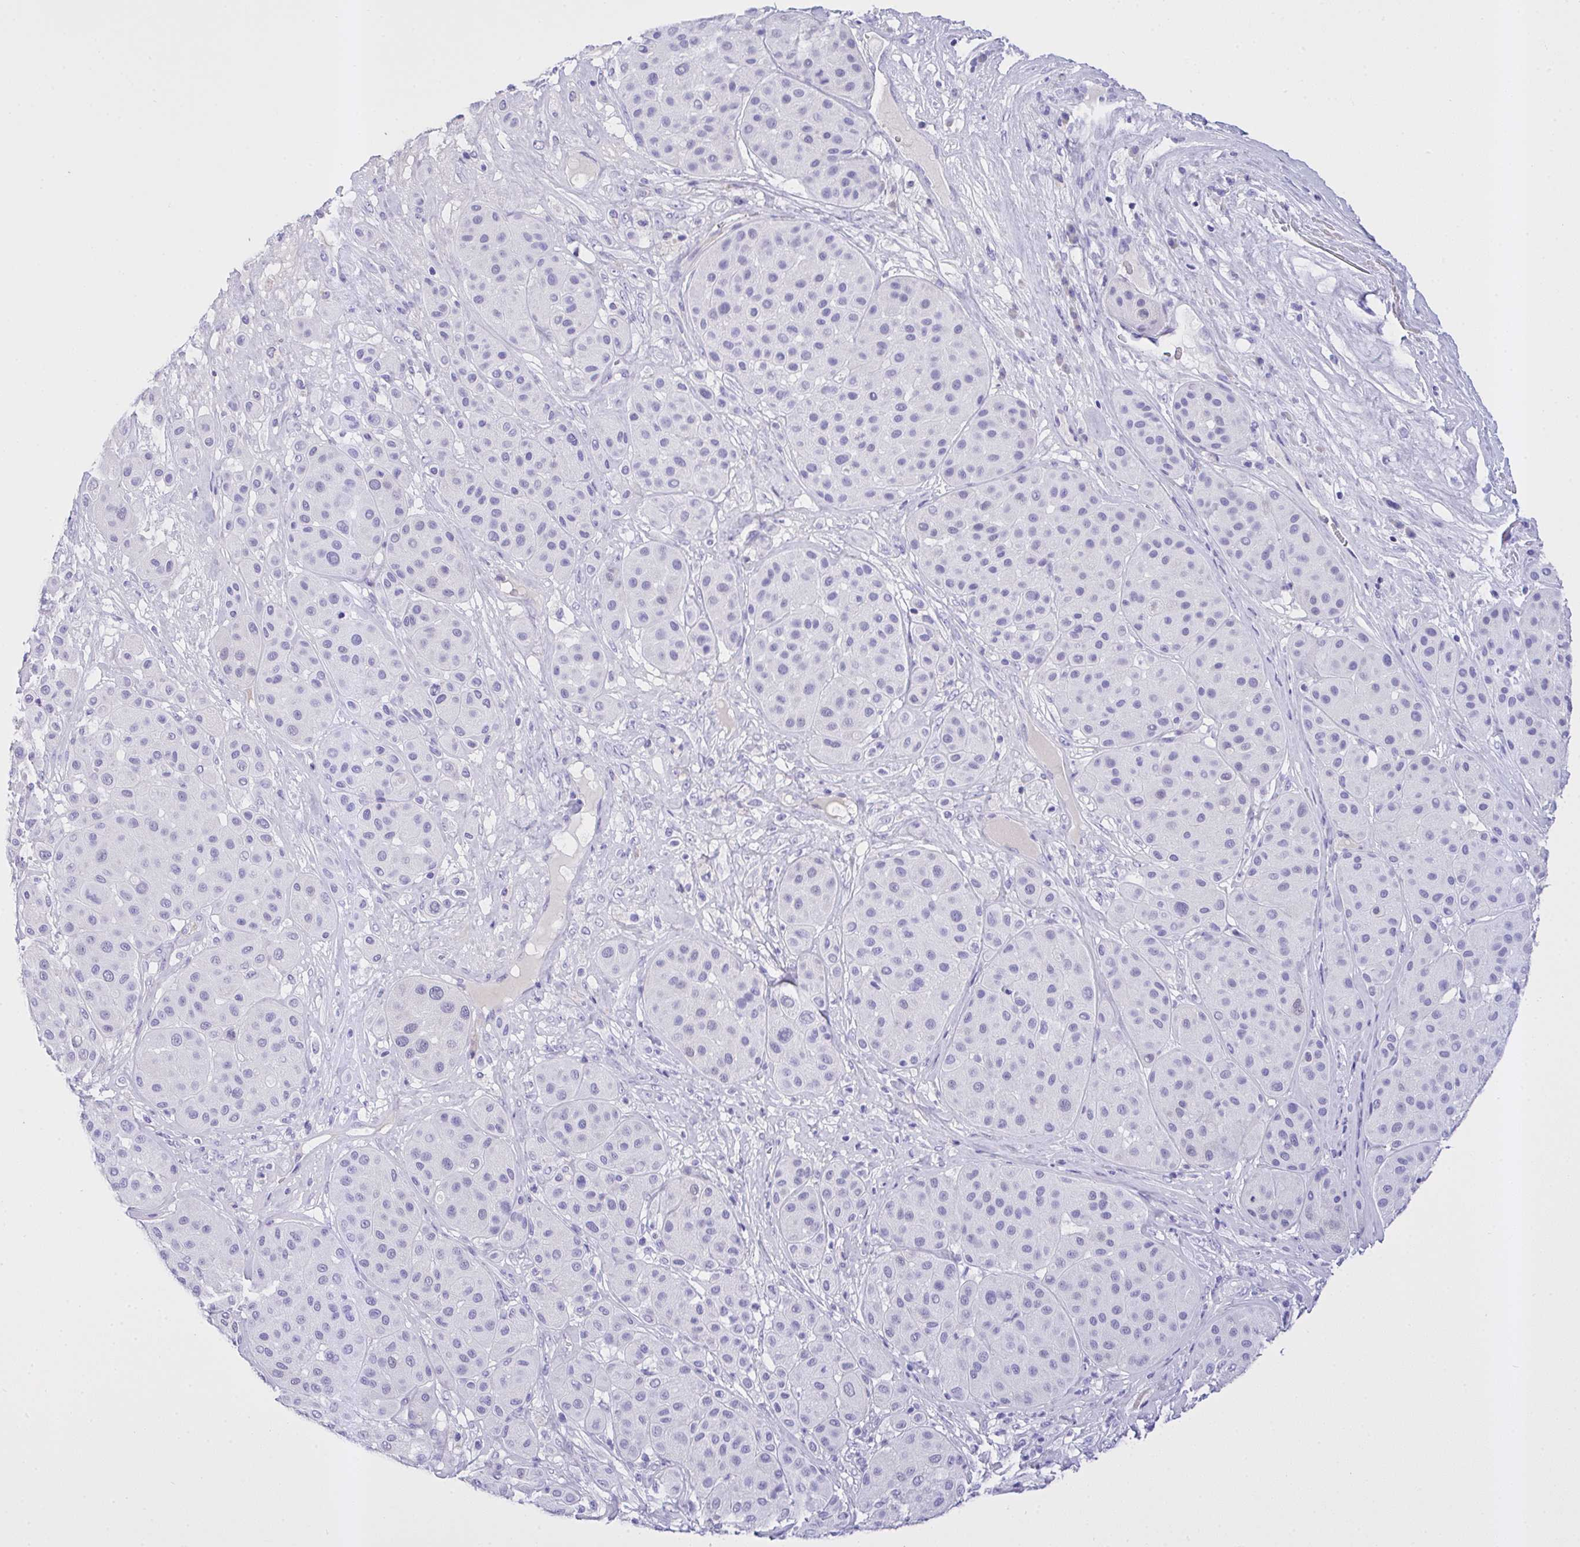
{"staining": {"intensity": "negative", "quantity": "none", "location": "none"}, "tissue": "melanoma", "cell_type": "Tumor cells", "image_type": "cancer", "snomed": [{"axis": "morphology", "description": "Malignant melanoma, Metastatic site"}, {"axis": "topography", "description": "Smooth muscle"}], "caption": "Tumor cells show no significant expression in malignant melanoma (metastatic site).", "gene": "AKR1D1", "patient": {"sex": "male", "age": 41}}